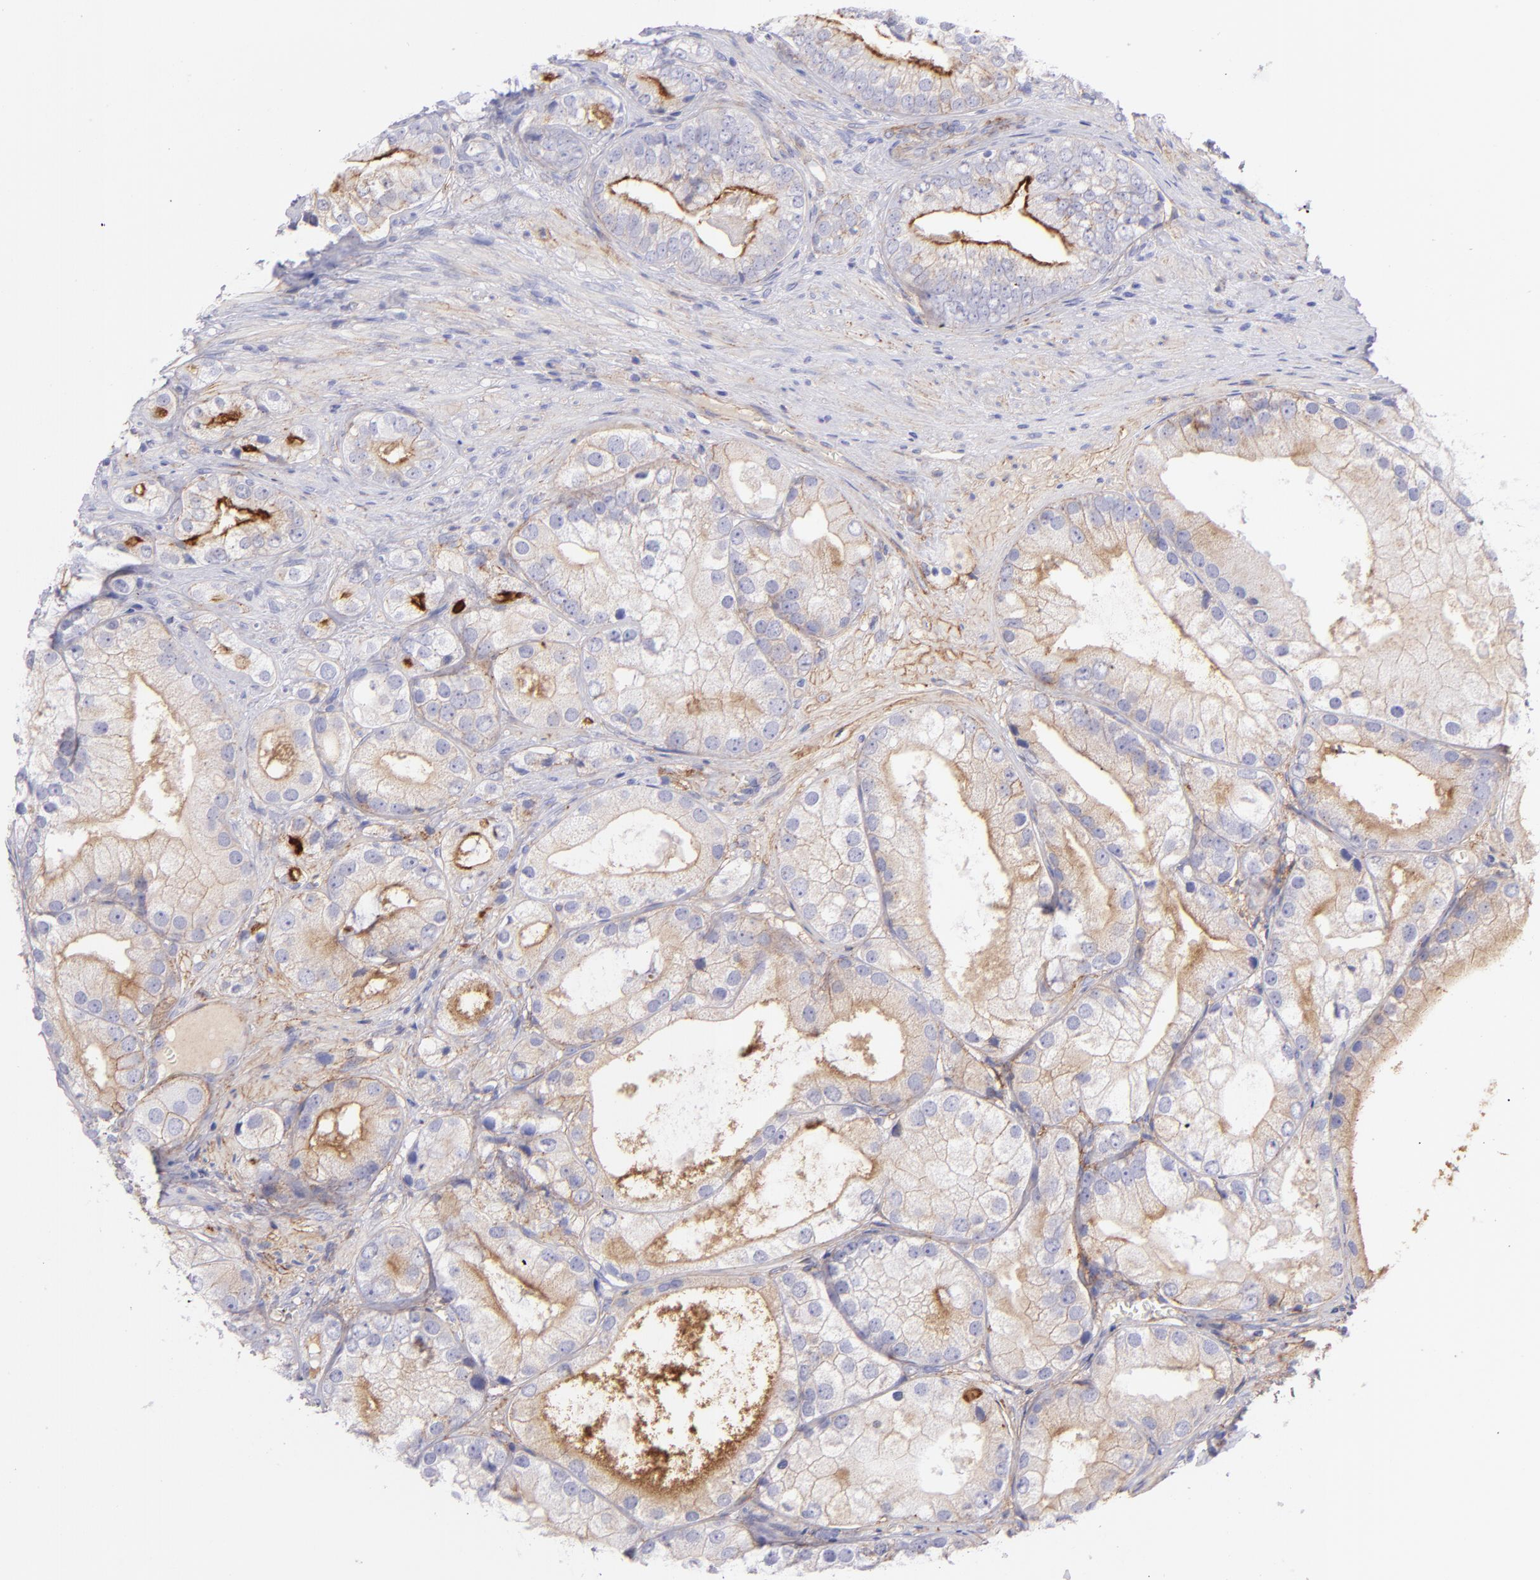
{"staining": {"intensity": "moderate", "quantity": "25%-75%", "location": "cytoplasmic/membranous"}, "tissue": "prostate cancer", "cell_type": "Tumor cells", "image_type": "cancer", "snomed": [{"axis": "morphology", "description": "Adenocarcinoma, Low grade"}, {"axis": "topography", "description": "Prostate"}], "caption": "Tumor cells exhibit medium levels of moderate cytoplasmic/membranous positivity in about 25%-75% of cells in human prostate cancer.", "gene": "CD81", "patient": {"sex": "male", "age": 69}}